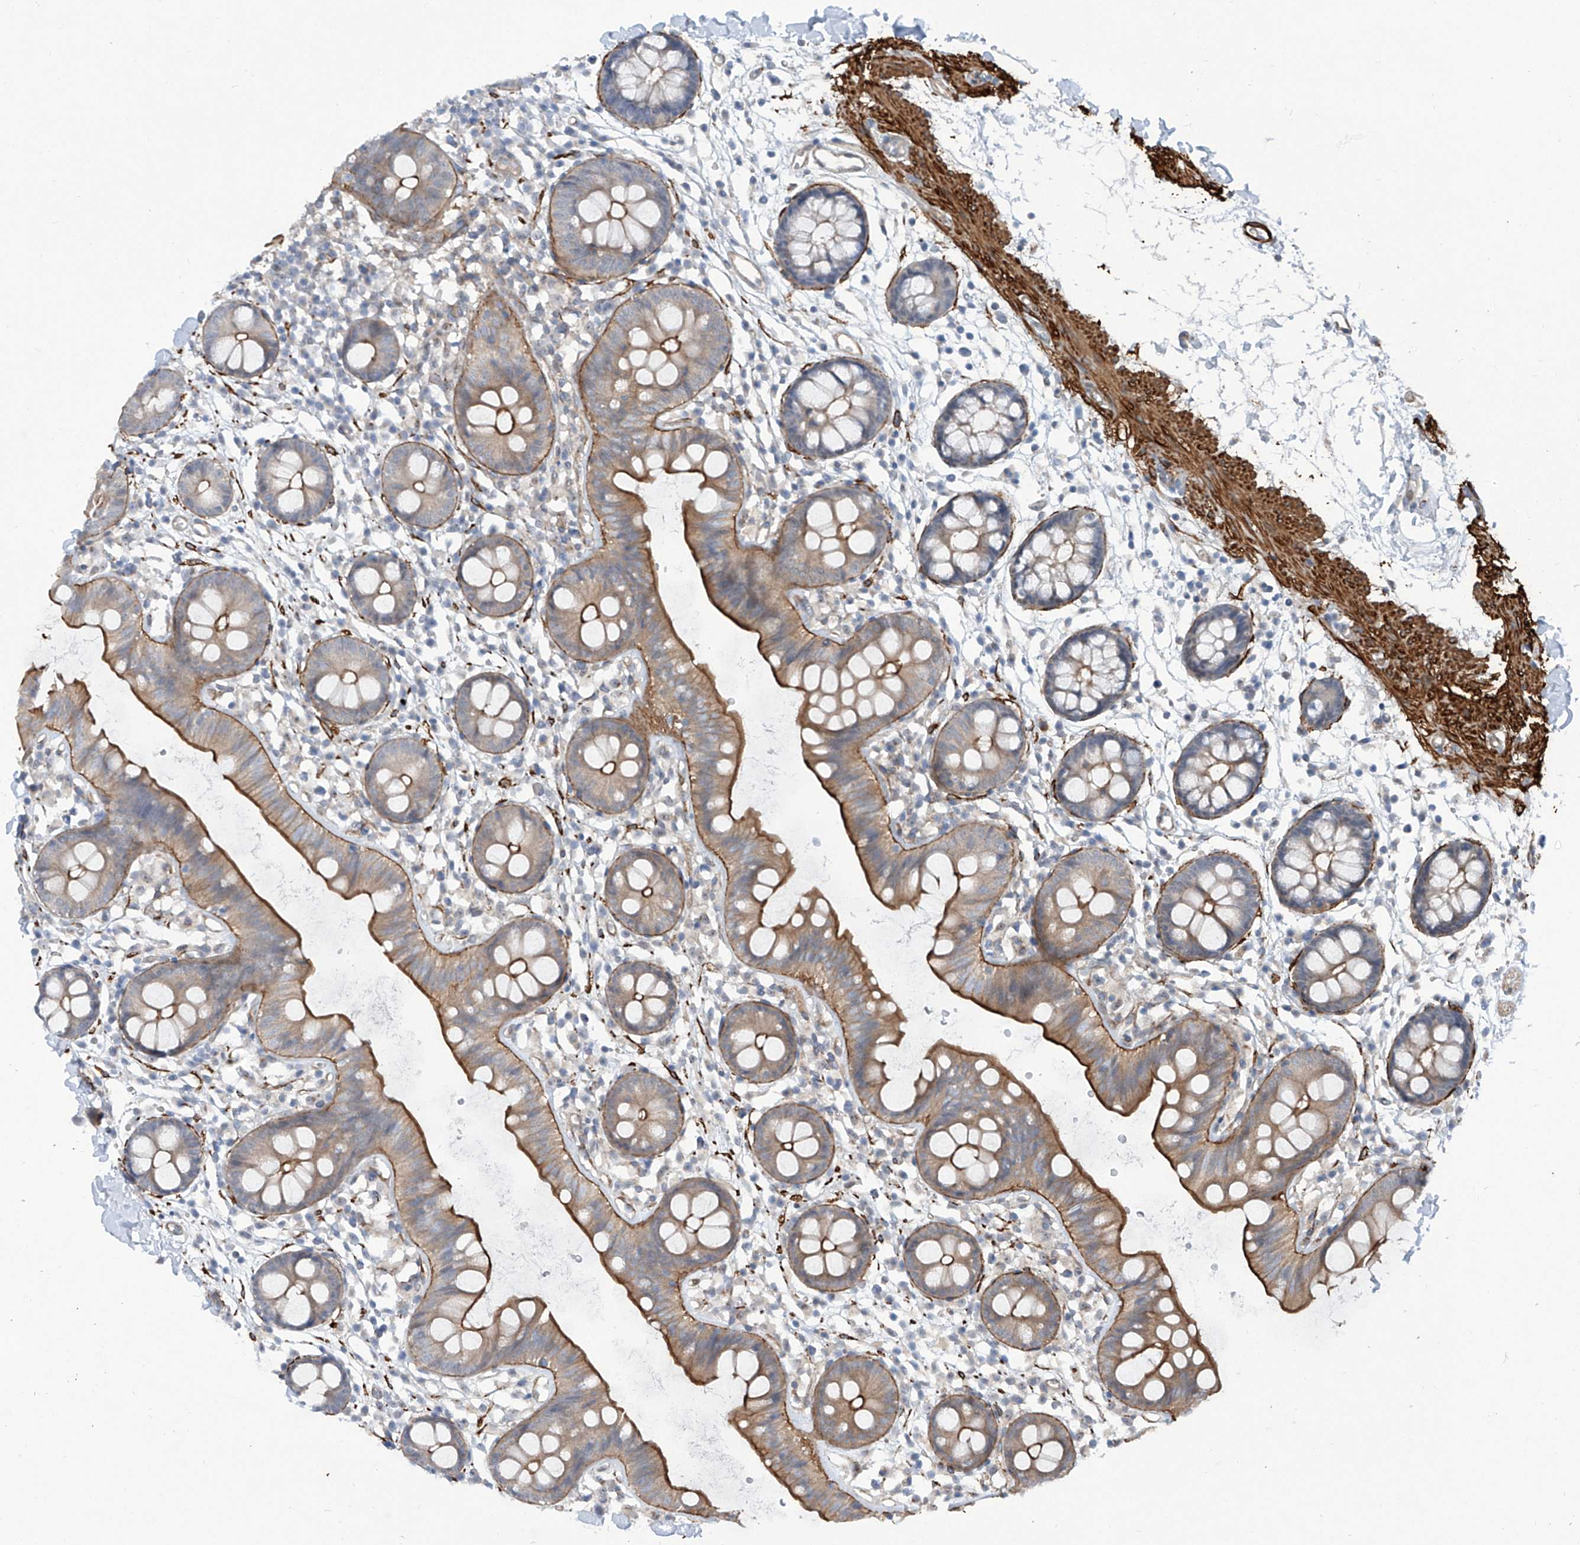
{"staining": {"intensity": "moderate", "quantity": ">75%", "location": "cytoplasmic/membranous"}, "tissue": "colon", "cell_type": "Endothelial cells", "image_type": "normal", "snomed": [{"axis": "morphology", "description": "Normal tissue, NOS"}, {"axis": "topography", "description": "Colon"}], "caption": "Endothelial cells demonstrate medium levels of moderate cytoplasmic/membranous staining in approximately >75% of cells in unremarkable colon.", "gene": "ZNF490", "patient": {"sex": "male", "age": 56}}